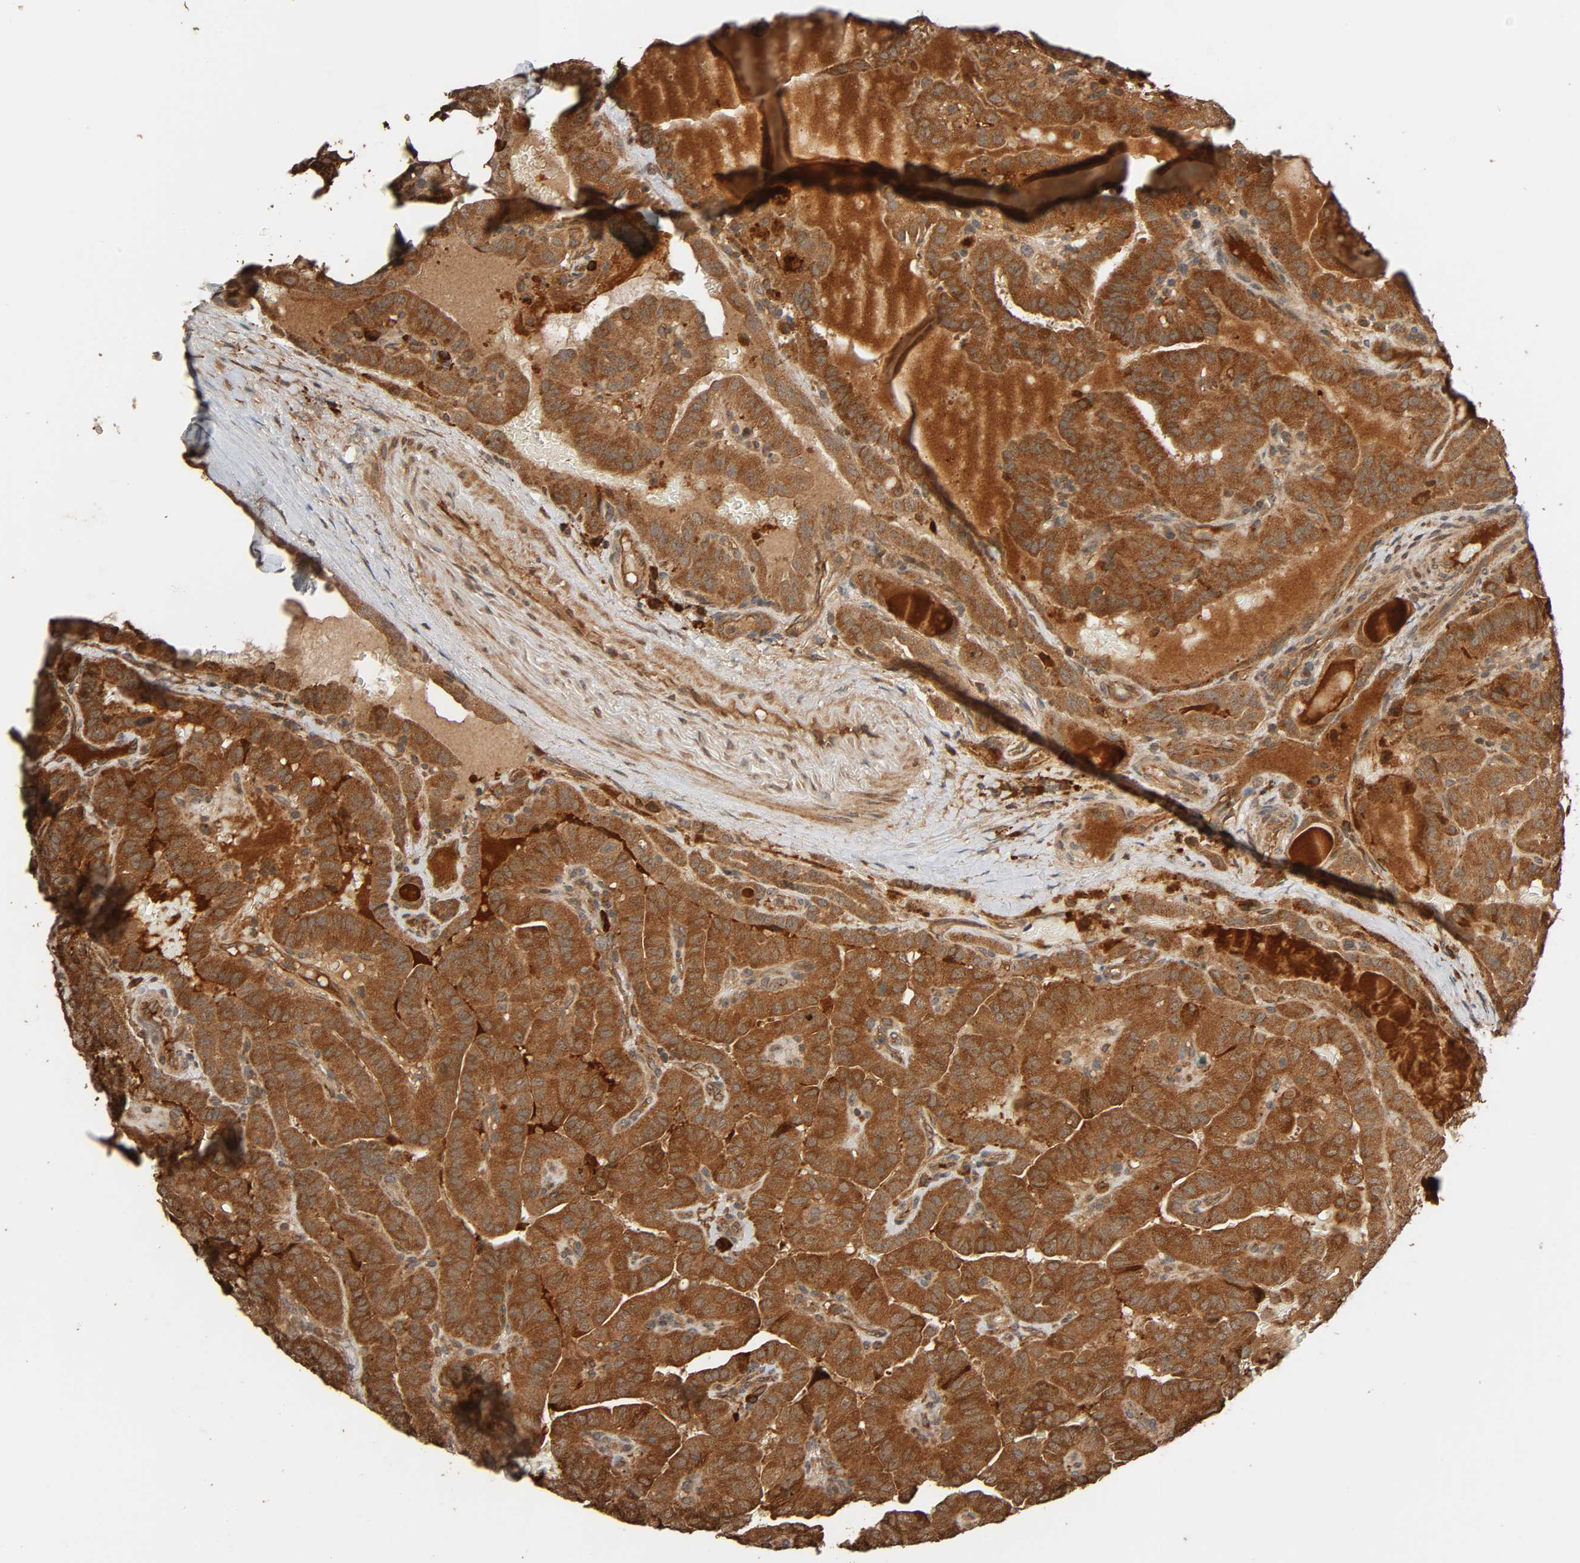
{"staining": {"intensity": "strong", "quantity": ">75%", "location": "cytoplasmic/membranous"}, "tissue": "thyroid cancer", "cell_type": "Tumor cells", "image_type": "cancer", "snomed": [{"axis": "morphology", "description": "Papillary adenocarcinoma, NOS"}, {"axis": "topography", "description": "Thyroid gland"}], "caption": "An immunohistochemistry (IHC) micrograph of tumor tissue is shown. Protein staining in brown labels strong cytoplasmic/membranous positivity in thyroid cancer within tumor cells.", "gene": "MAP3K8", "patient": {"sex": "male", "age": 77}}